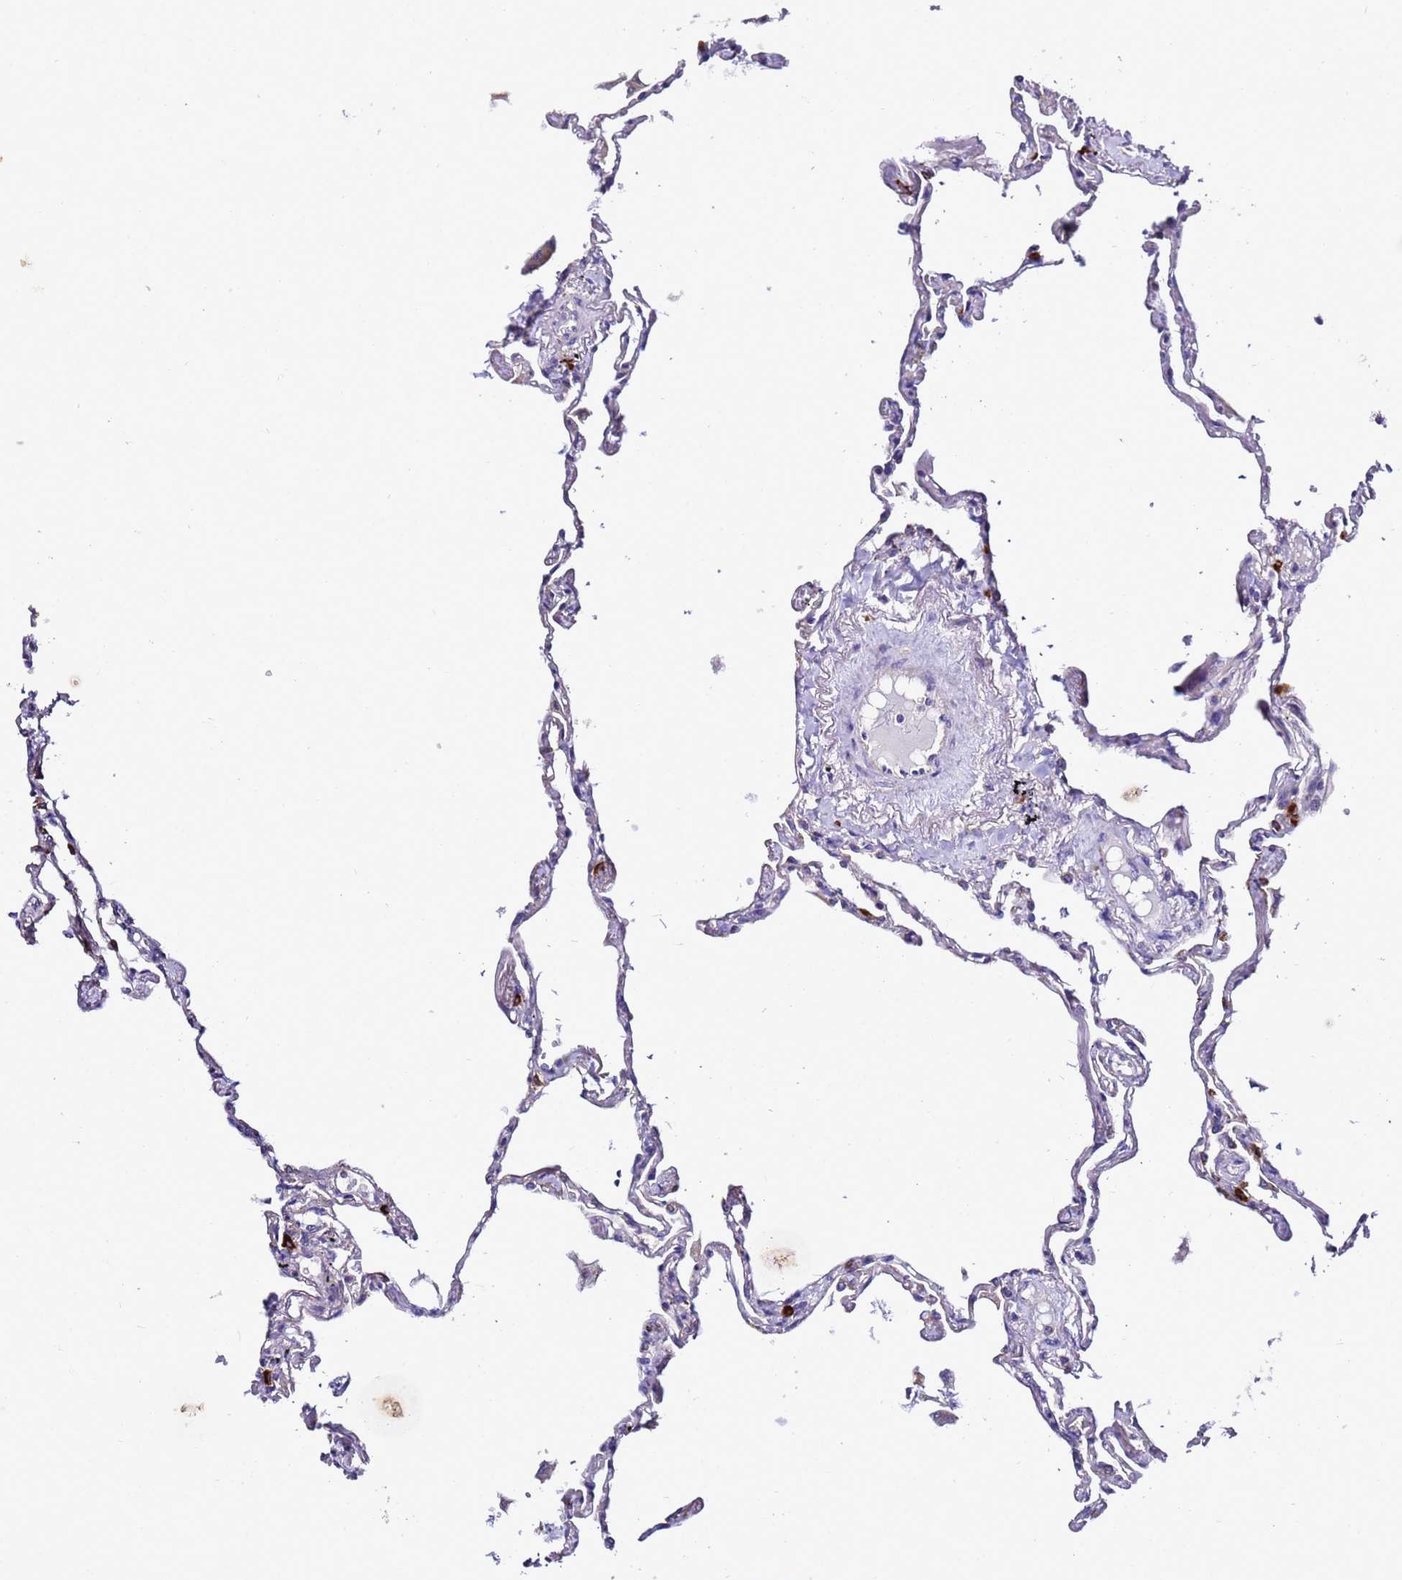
{"staining": {"intensity": "moderate", "quantity": "<25%", "location": "cytoplasmic/membranous"}, "tissue": "lung", "cell_type": "Alveolar cells", "image_type": "normal", "snomed": [{"axis": "morphology", "description": "Normal tissue, NOS"}, {"axis": "topography", "description": "Lung"}], "caption": "Immunohistochemical staining of benign human lung shows moderate cytoplasmic/membranous protein staining in approximately <25% of alveolar cells. (Brightfield microscopy of DAB IHC at high magnification).", "gene": "HIGD2A", "patient": {"sex": "female", "age": 67}}